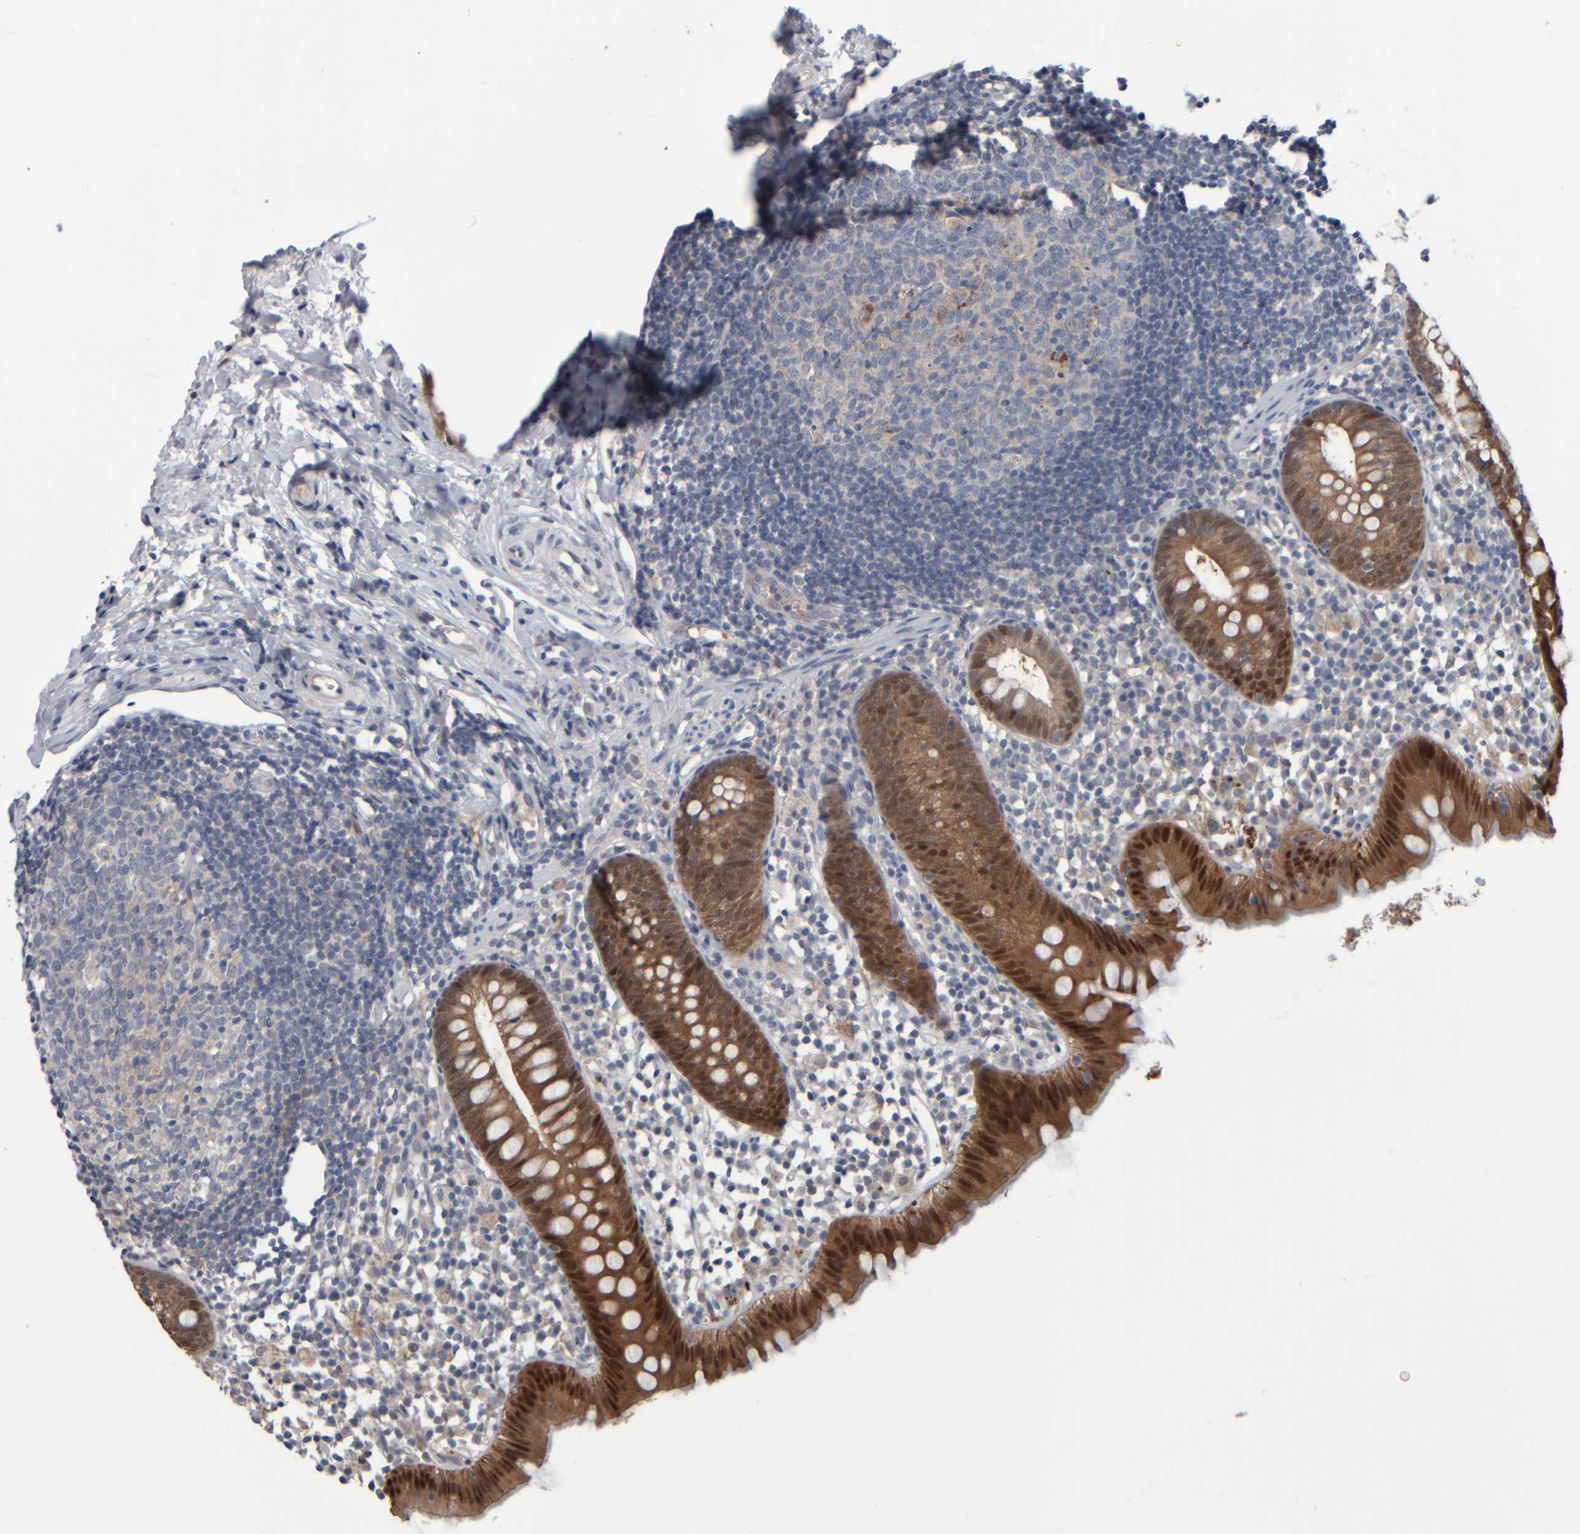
{"staining": {"intensity": "strong", "quantity": ">75%", "location": "cytoplasmic/membranous,nuclear"}, "tissue": "appendix", "cell_type": "Glandular cells", "image_type": "normal", "snomed": [{"axis": "morphology", "description": "Normal tissue, NOS"}, {"axis": "topography", "description": "Appendix"}], "caption": "This image shows unremarkable appendix stained with immunohistochemistry to label a protein in brown. The cytoplasmic/membranous,nuclear of glandular cells show strong positivity for the protein. Nuclei are counter-stained blue.", "gene": "COL14A1", "patient": {"sex": "female", "age": 20}}